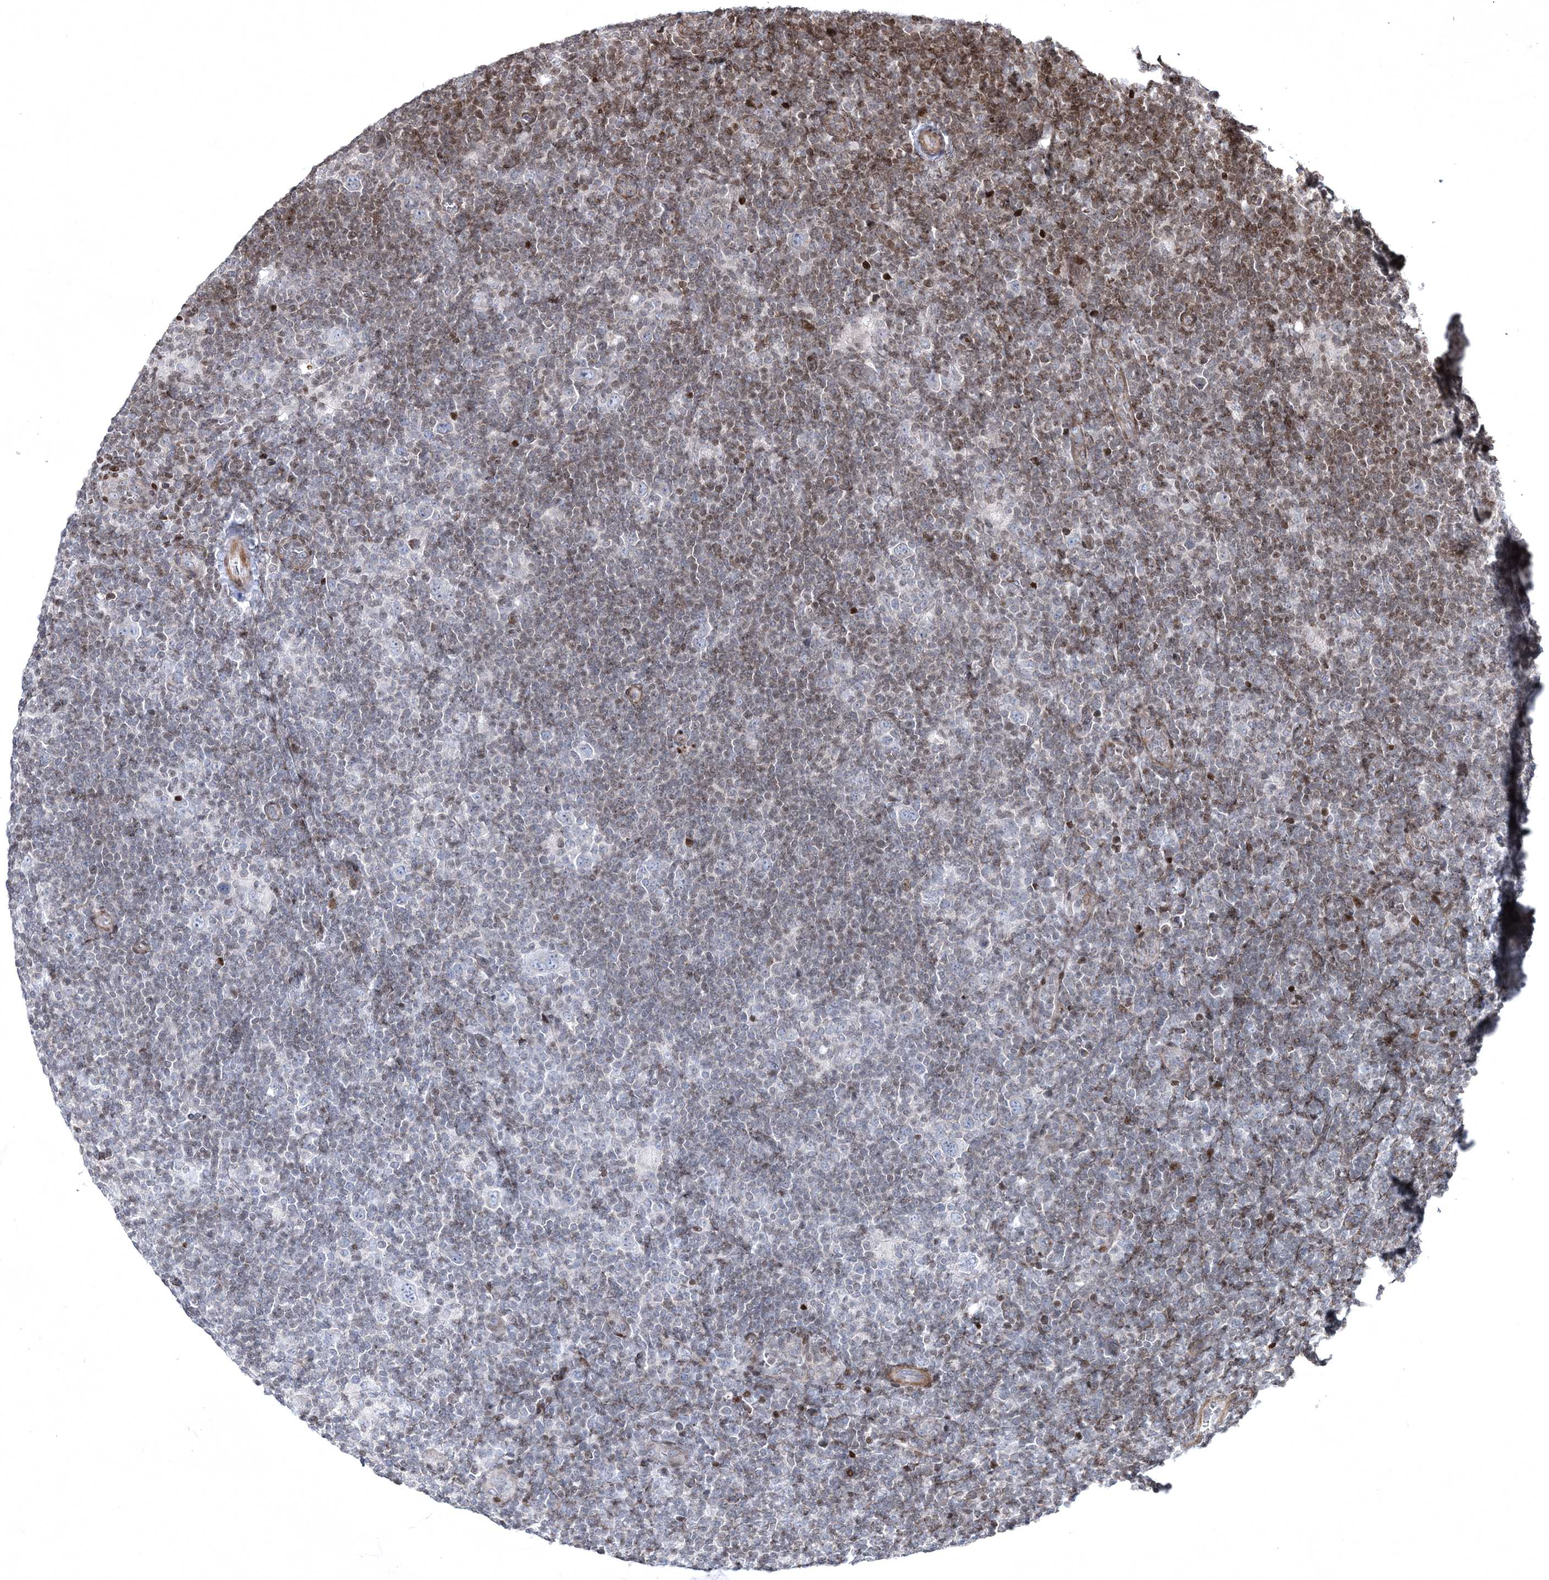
{"staining": {"intensity": "negative", "quantity": "none", "location": "none"}, "tissue": "lymphoma", "cell_type": "Tumor cells", "image_type": "cancer", "snomed": [{"axis": "morphology", "description": "Hodgkin's disease, NOS"}, {"axis": "topography", "description": "Lymph node"}], "caption": "DAB (3,3'-diaminobenzidine) immunohistochemical staining of human Hodgkin's disease reveals no significant staining in tumor cells.", "gene": "SMIM29", "patient": {"sex": "female", "age": 57}}